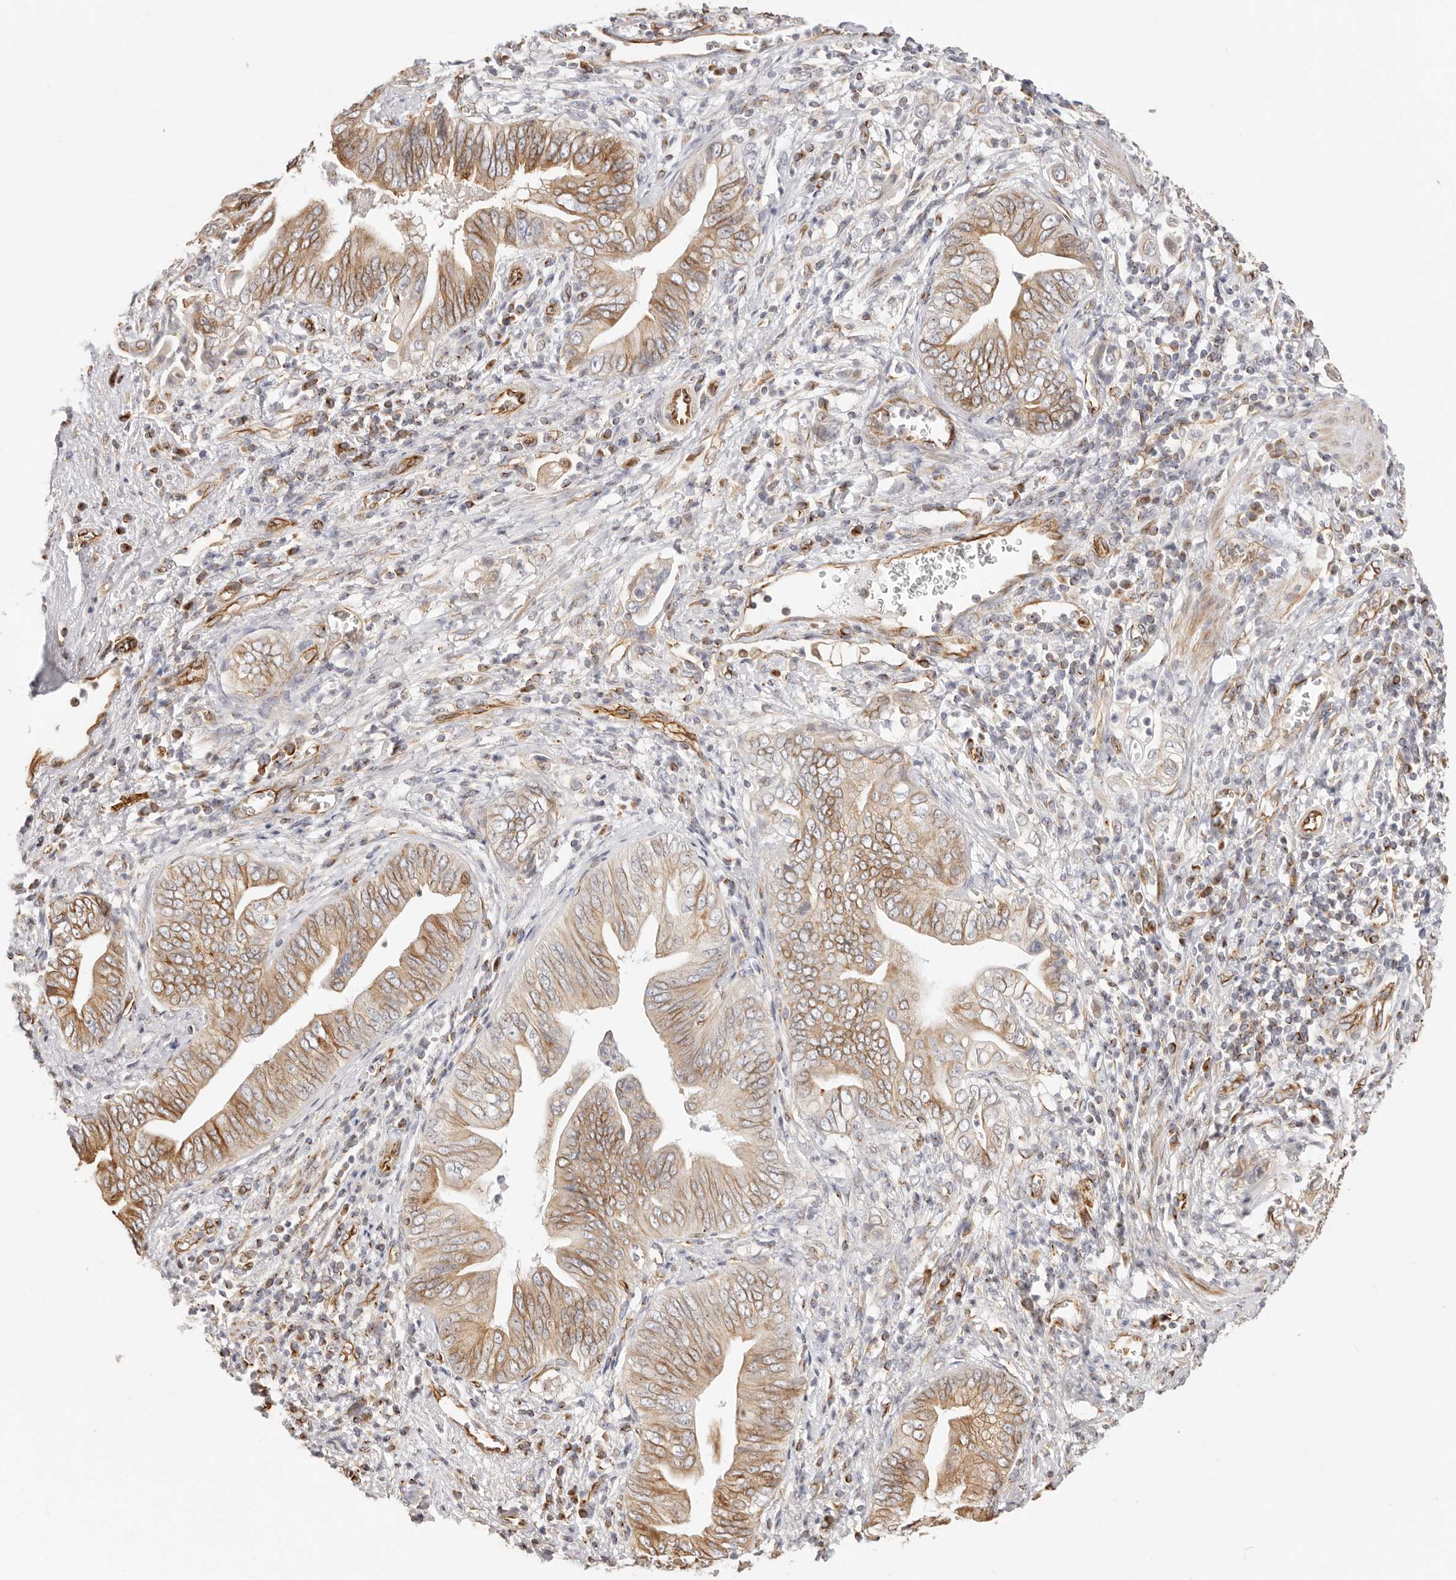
{"staining": {"intensity": "moderate", "quantity": ">75%", "location": "cytoplasmic/membranous"}, "tissue": "pancreatic cancer", "cell_type": "Tumor cells", "image_type": "cancer", "snomed": [{"axis": "morphology", "description": "Adenocarcinoma, NOS"}, {"axis": "topography", "description": "Pancreas"}], "caption": "Immunohistochemistry (IHC) image of pancreatic cancer stained for a protein (brown), which displays medium levels of moderate cytoplasmic/membranous expression in about >75% of tumor cells.", "gene": "DTNBP1", "patient": {"sex": "male", "age": 75}}